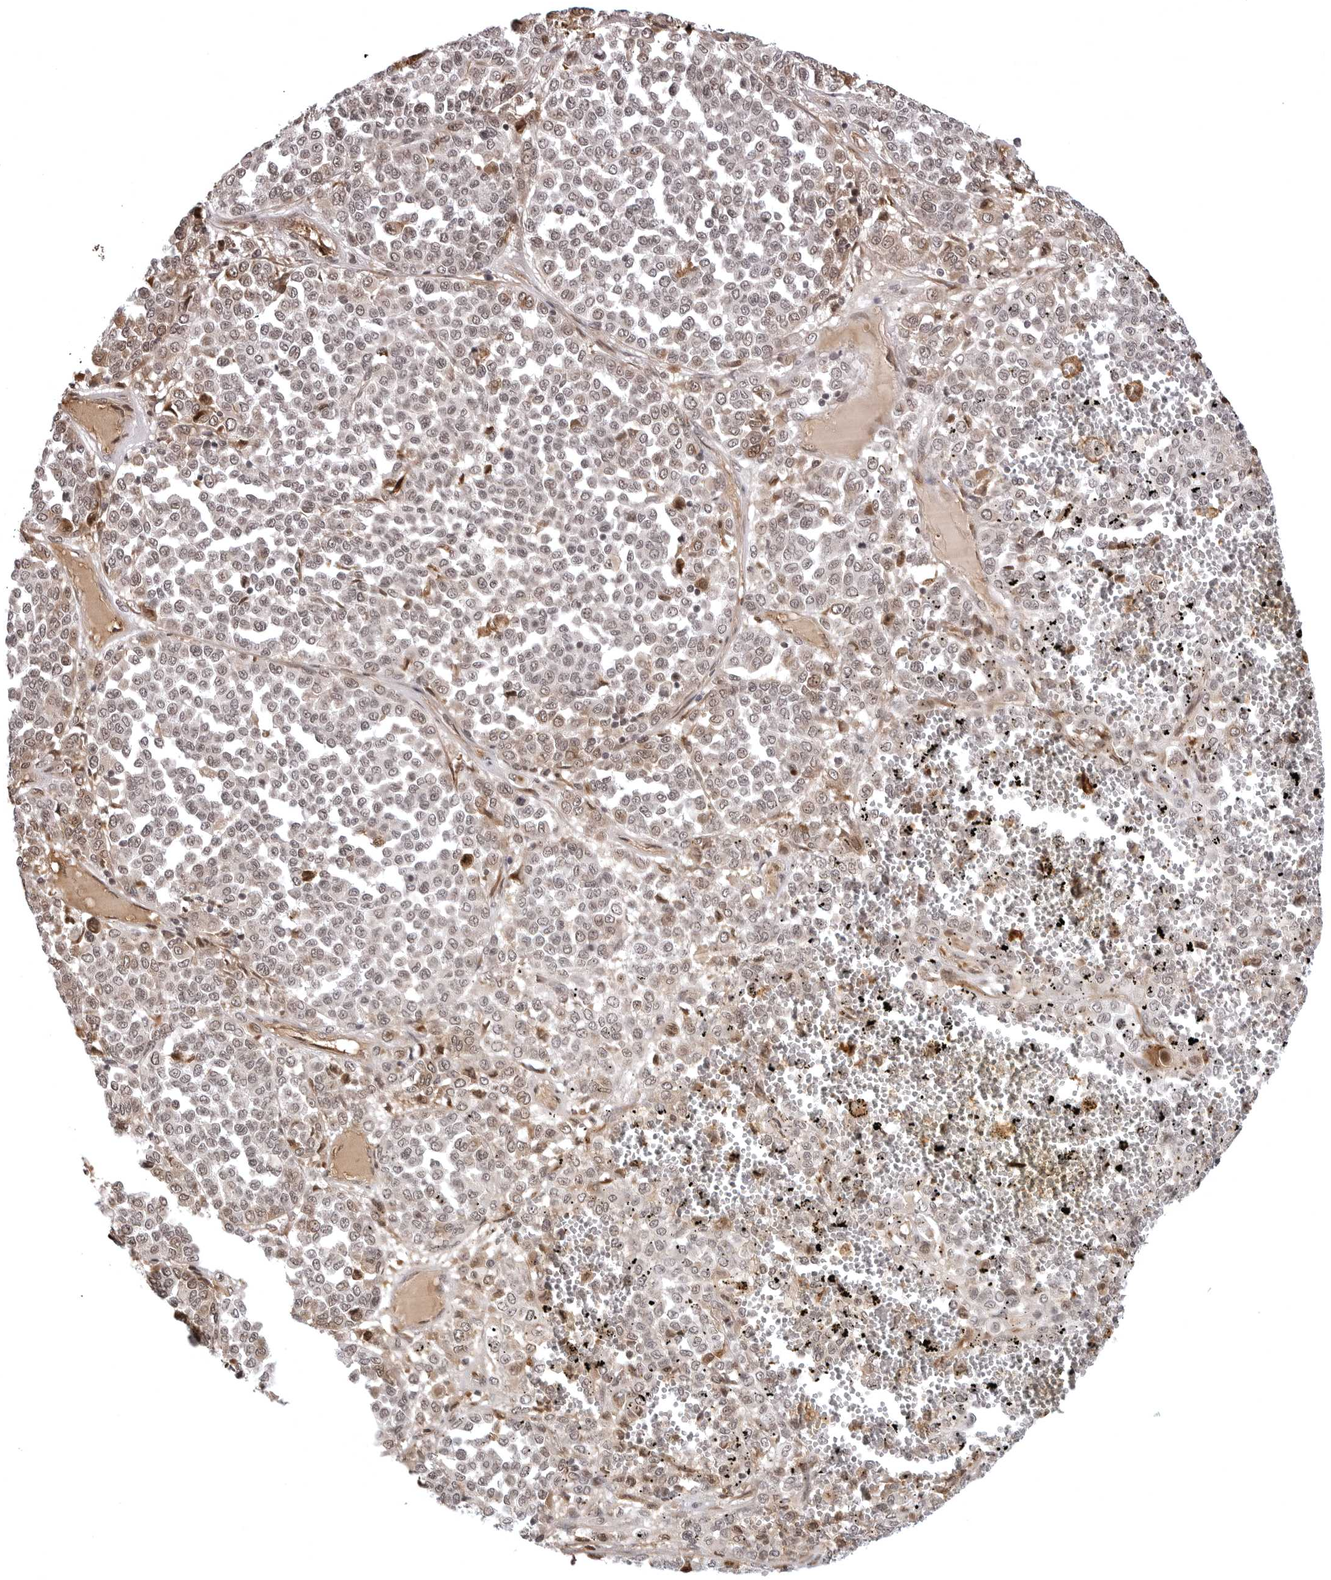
{"staining": {"intensity": "moderate", "quantity": ">75%", "location": "nuclear"}, "tissue": "melanoma", "cell_type": "Tumor cells", "image_type": "cancer", "snomed": [{"axis": "morphology", "description": "Malignant melanoma, Metastatic site"}, {"axis": "topography", "description": "Pancreas"}], "caption": "Immunohistochemical staining of malignant melanoma (metastatic site) exhibits medium levels of moderate nuclear staining in approximately >75% of tumor cells.", "gene": "PHF3", "patient": {"sex": "female", "age": 30}}